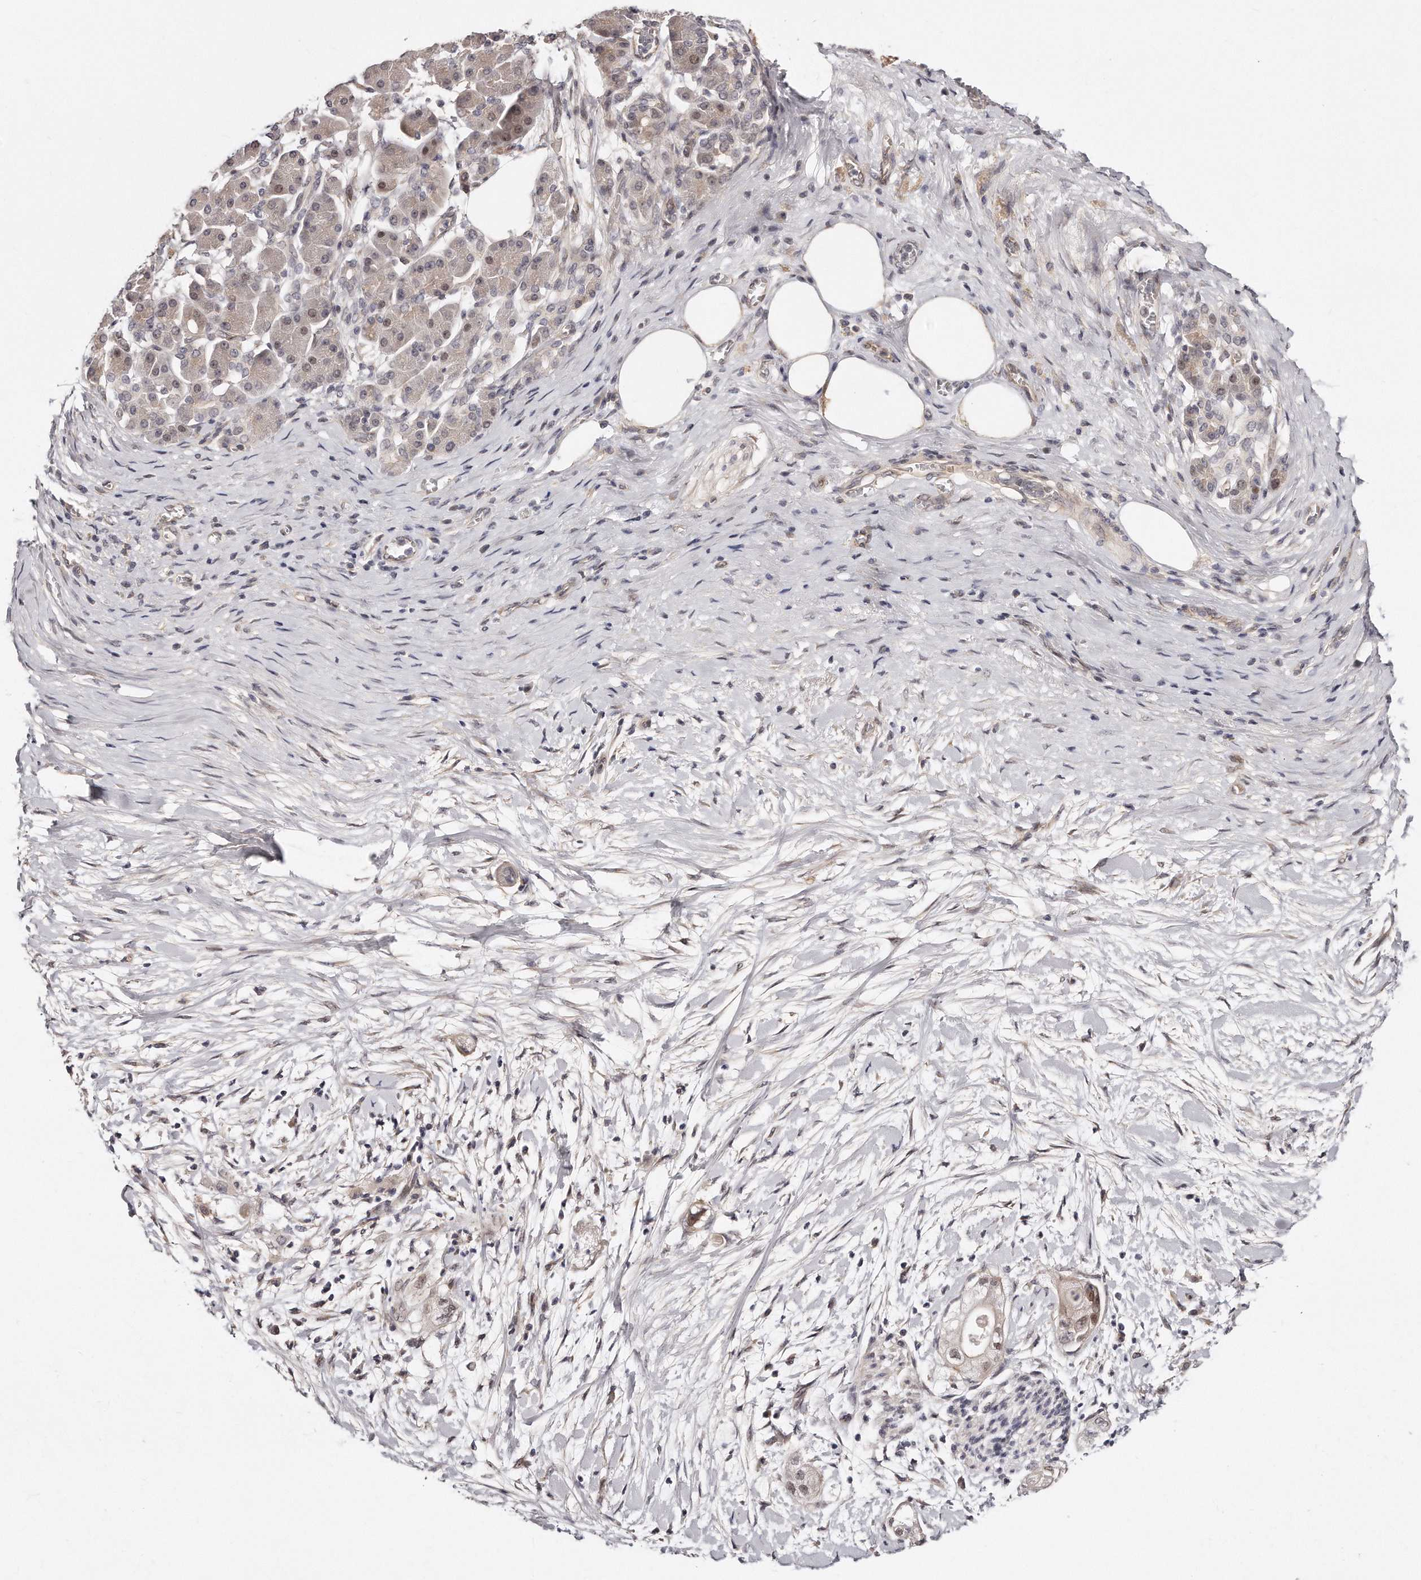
{"staining": {"intensity": "moderate", "quantity": "<25%", "location": "nuclear"}, "tissue": "pancreatic cancer", "cell_type": "Tumor cells", "image_type": "cancer", "snomed": [{"axis": "morphology", "description": "Adenocarcinoma, NOS"}, {"axis": "topography", "description": "Pancreas"}], "caption": "Adenocarcinoma (pancreatic) was stained to show a protein in brown. There is low levels of moderate nuclear staining in about <25% of tumor cells. The protein of interest is shown in brown color, while the nuclei are stained blue.", "gene": "CASZ1", "patient": {"sex": "male", "age": 58}}